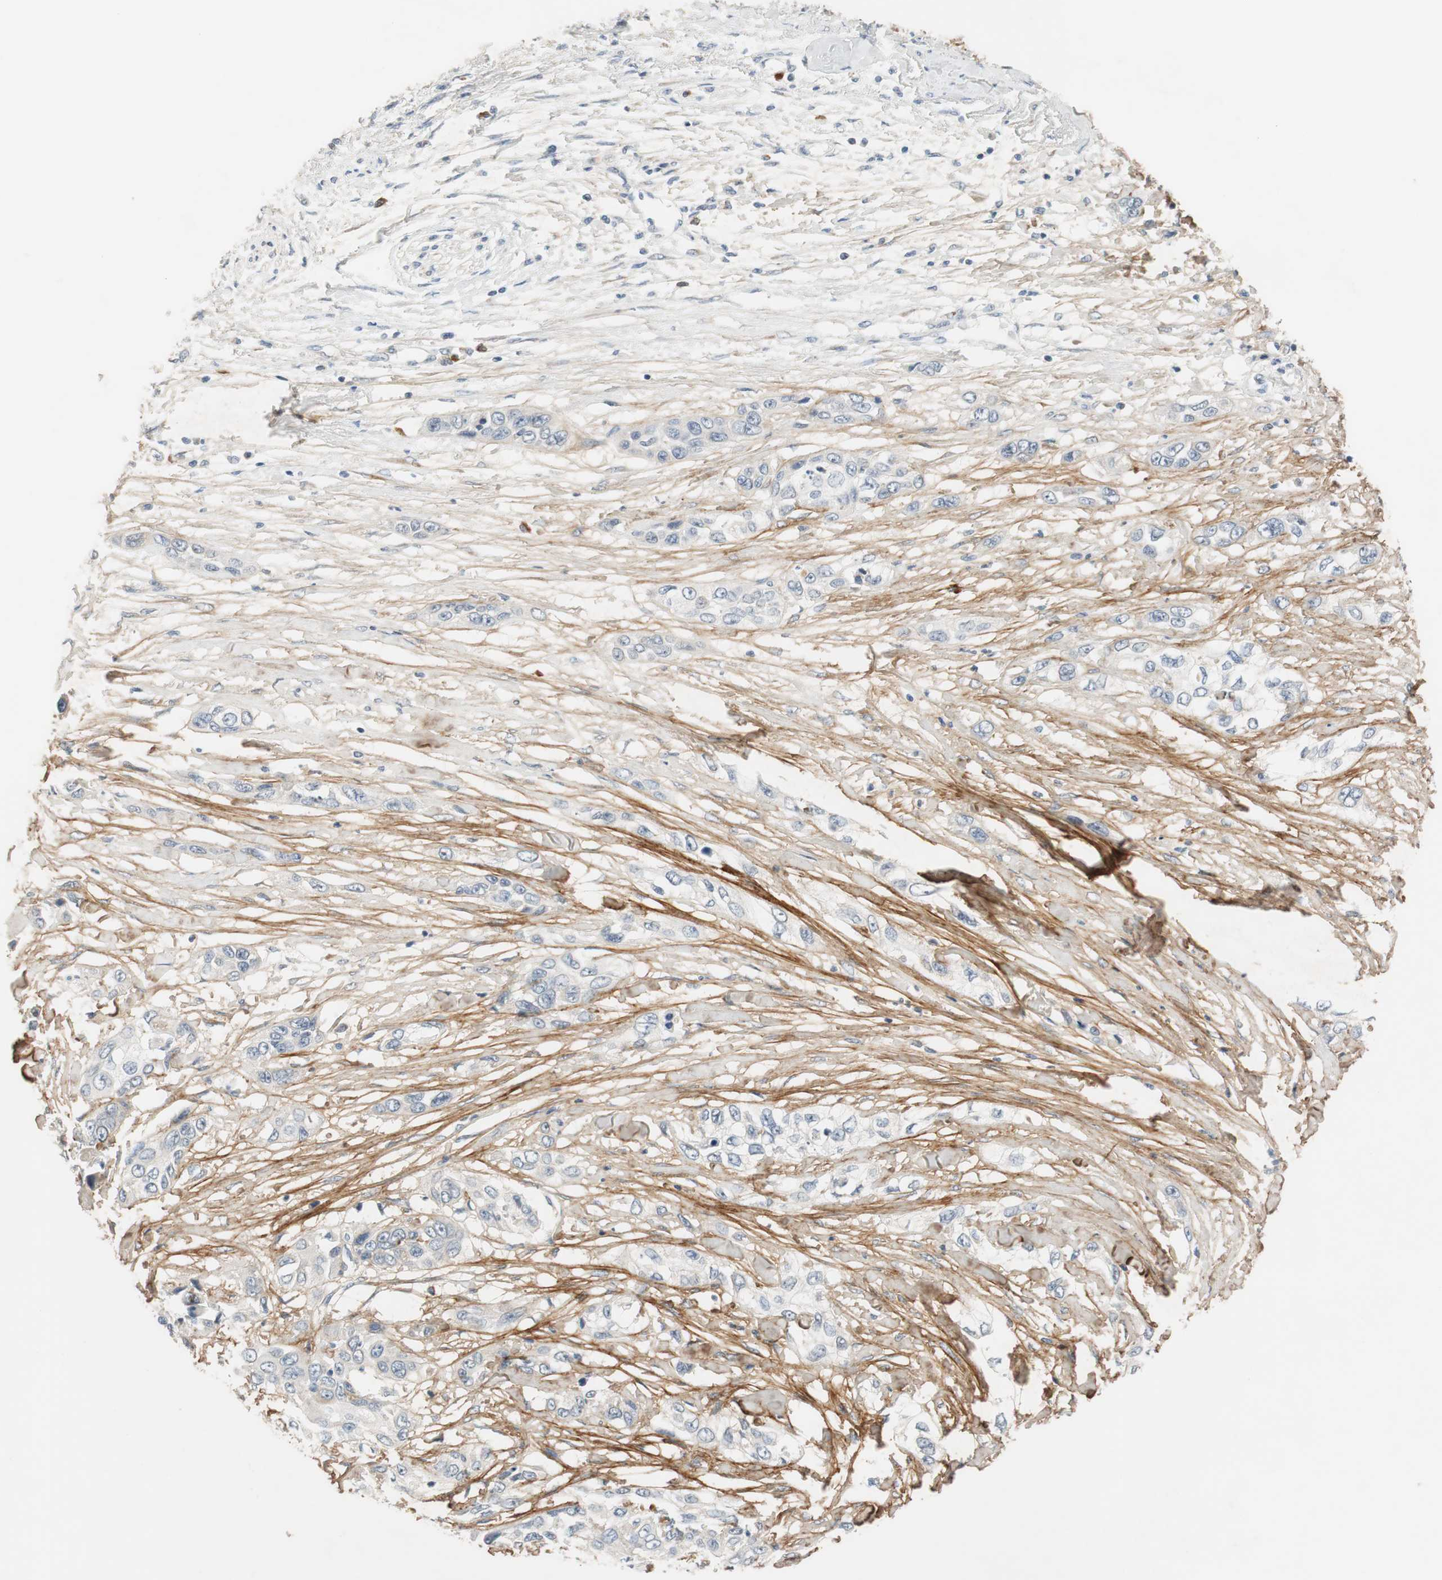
{"staining": {"intensity": "negative", "quantity": "none", "location": "none"}, "tissue": "pancreatic cancer", "cell_type": "Tumor cells", "image_type": "cancer", "snomed": [{"axis": "morphology", "description": "Adenocarcinoma, NOS"}, {"axis": "topography", "description": "Pancreas"}], "caption": "Immunohistochemical staining of human pancreatic adenocarcinoma demonstrates no significant positivity in tumor cells.", "gene": "COL12A1", "patient": {"sex": "female", "age": 70}}